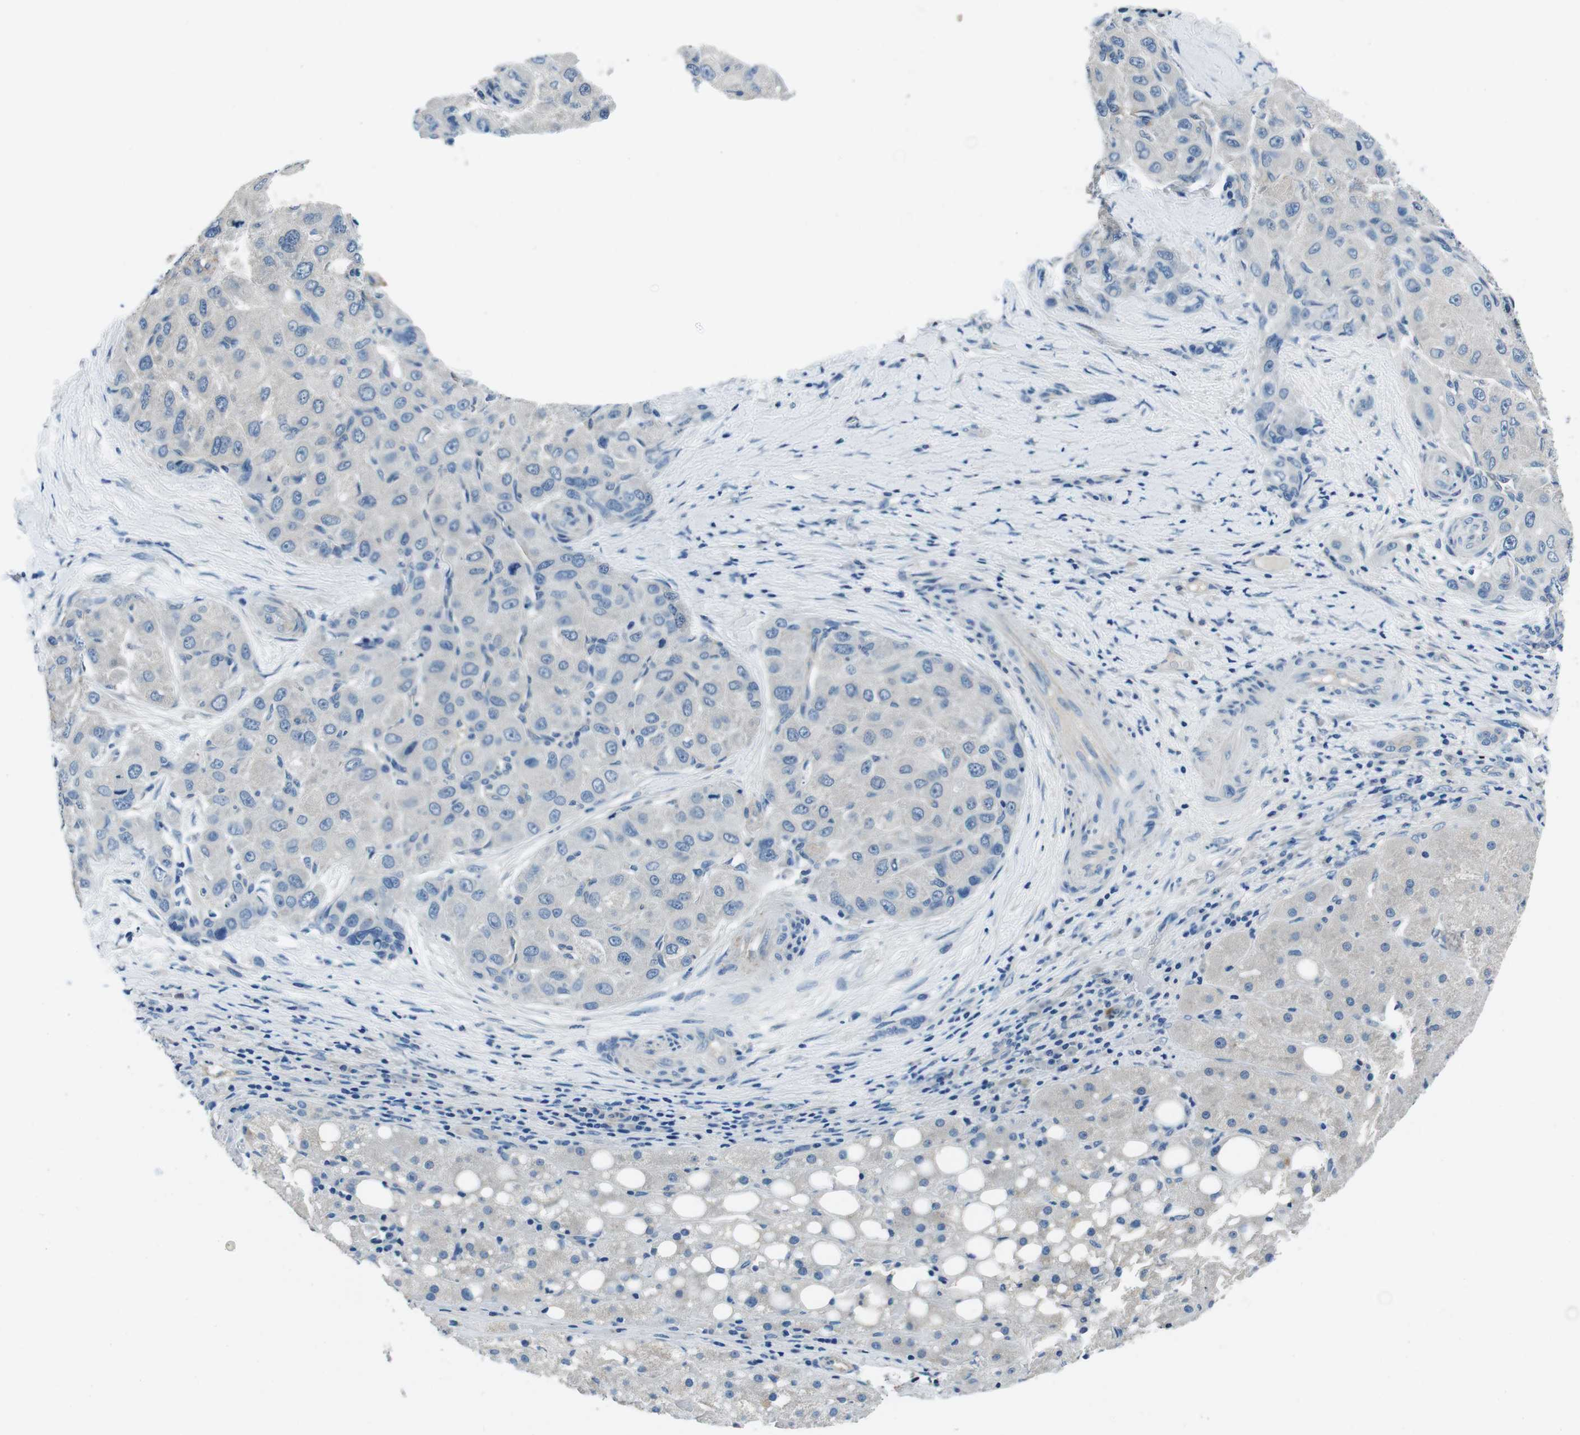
{"staining": {"intensity": "negative", "quantity": "none", "location": "none"}, "tissue": "liver cancer", "cell_type": "Tumor cells", "image_type": "cancer", "snomed": [{"axis": "morphology", "description": "Carcinoma, Hepatocellular, NOS"}, {"axis": "topography", "description": "Liver"}], "caption": "Immunohistochemistry (IHC) photomicrograph of liver cancer stained for a protein (brown), which exhibits no staining in tumor cells.", "gene": "CASQ1", "patient": {"sex": "male", "age": 80}}